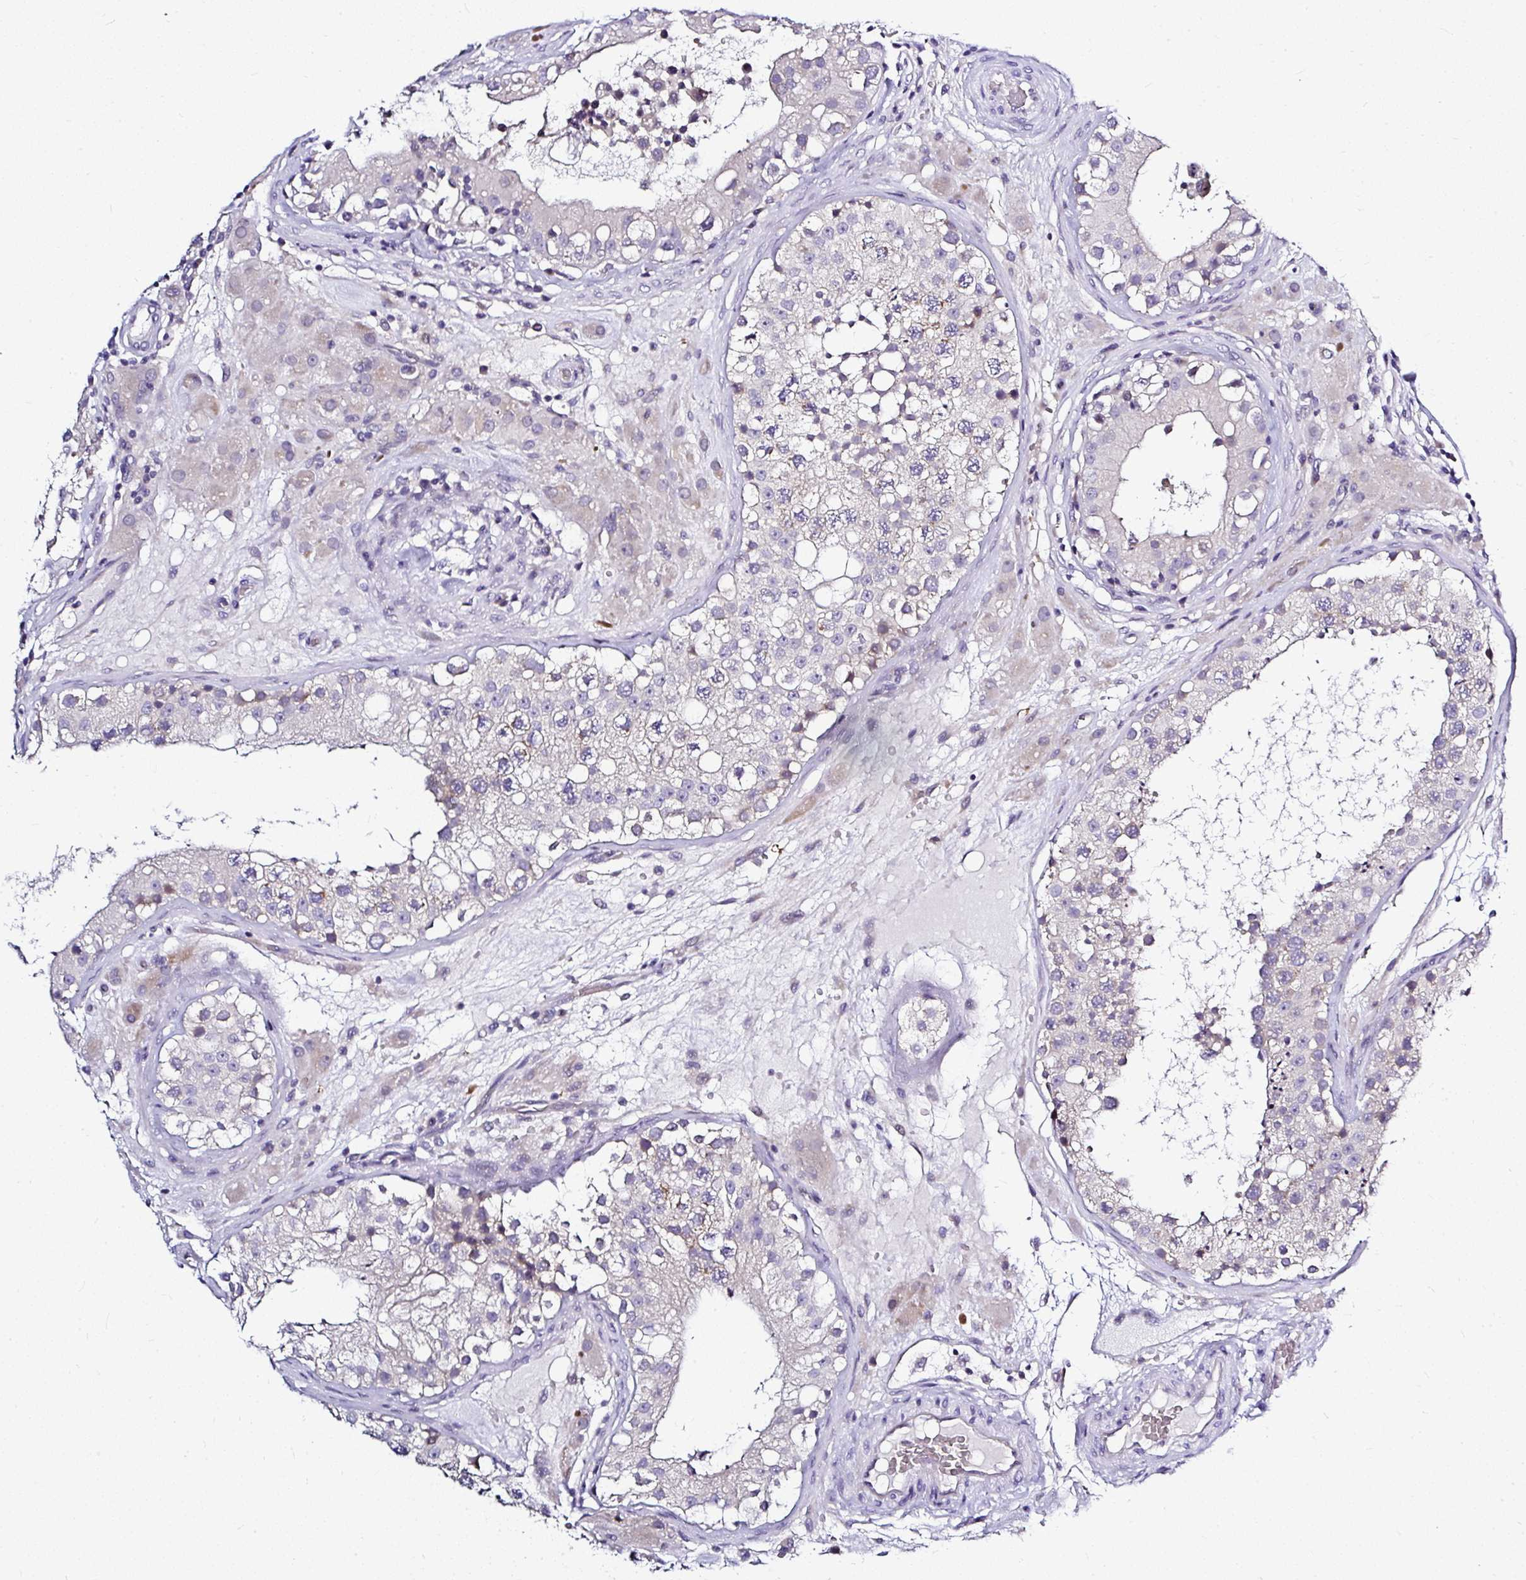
{"staining": {"intensity": "weak", "quantity": "<25%", "location": "cytoplasmic/membranous"}, "tissue": "testis", "cell_type": "Cells in seminiferous ducts", "image_type": "normal", "snomed": [{"axis": "morphology", "description": "Normal tissue, NOS"}, {"axis": "topography", "description": "Testis"}], "caption": "A high-resolution image shows immunohistochemistry staining of normal testis, which exhibits no significant staining in cells in seminiferous ducts.", "gene": "DEPDC5", "patient": {"sex": "male", "age": 26}}